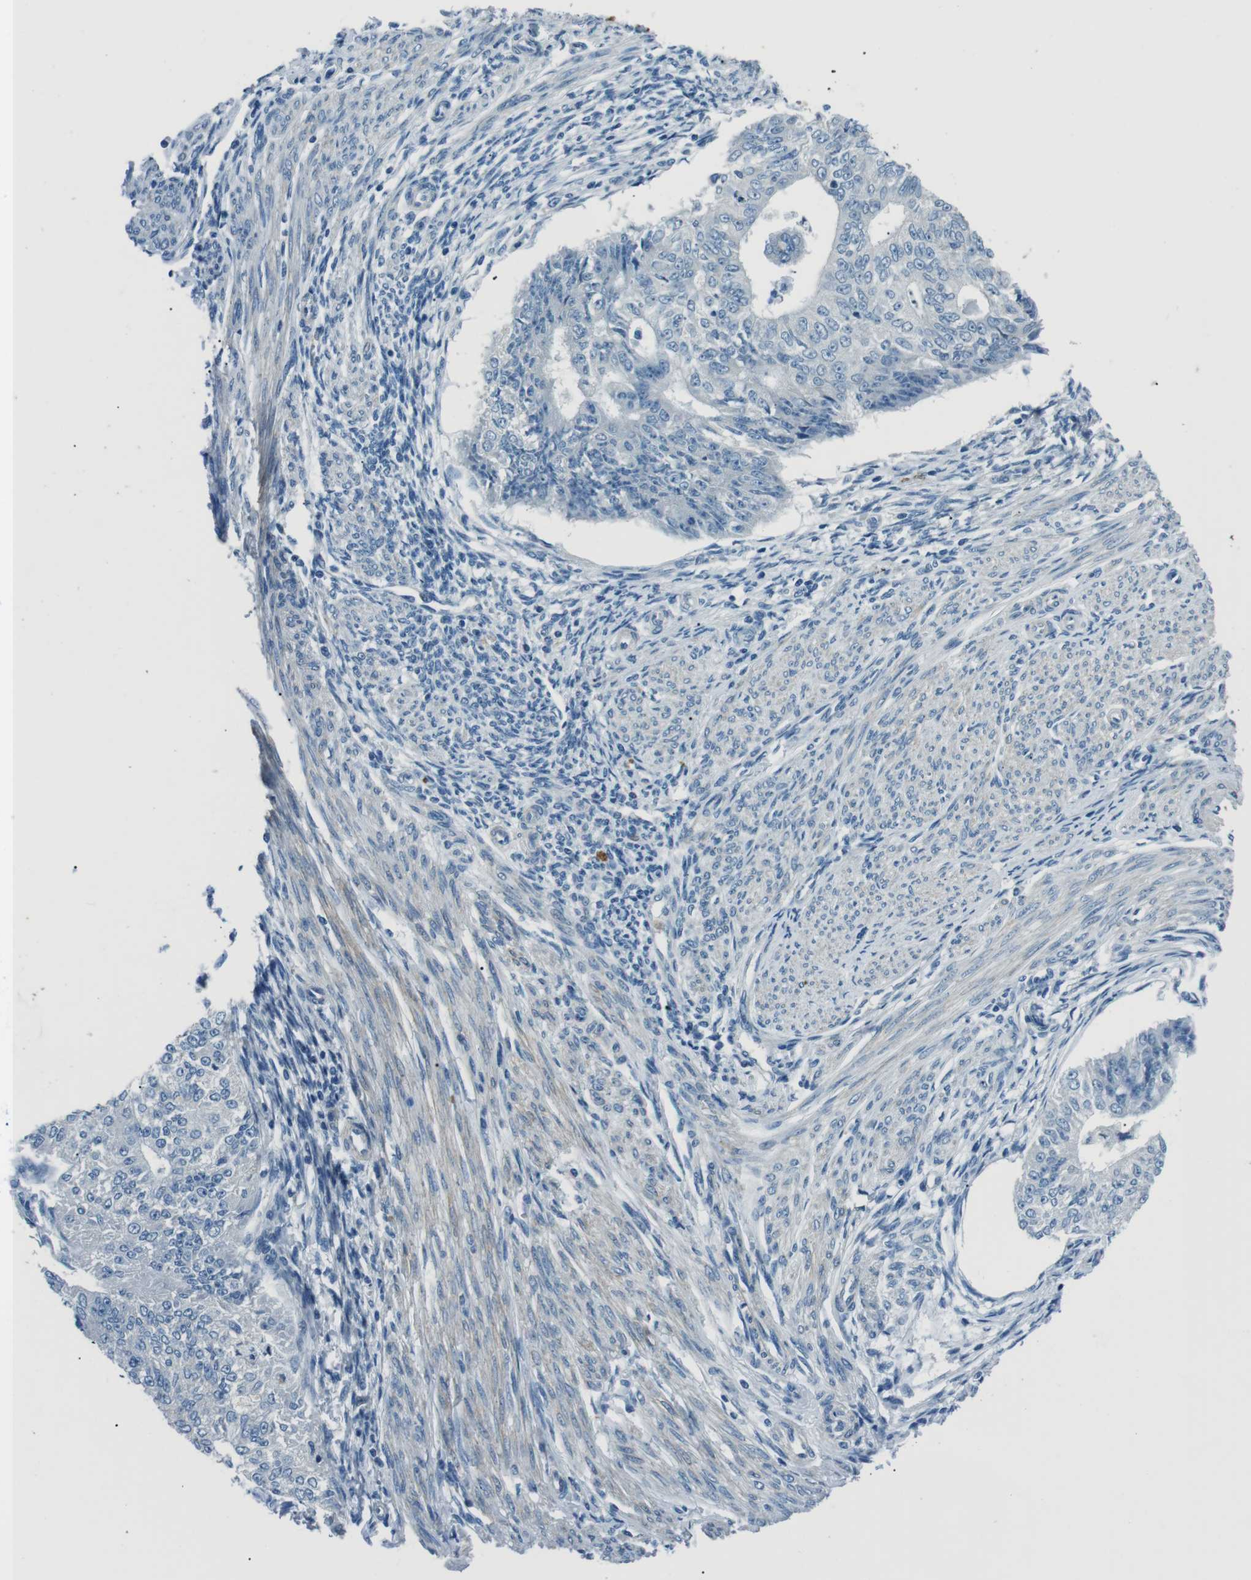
{"staining": {"intensity": "negative", "quantity": "none", "location": "none"}, "tissue": "endometrial cancer", "cell_type": "Tumor cells", "image_type": "cancer", "snomed": [{"axis": "morphology", "description": "Adenocarcinoma, NOS"}, {"axis": "topography", "description": "Endometrium"}], "caption": "DAB immunohistochemical staining of adenocarcinoma (endometrial) shows no significant positivity in tumor cells.", "gene": "ST6GAL1", "patient": {"sex": "female", "age": 32}}